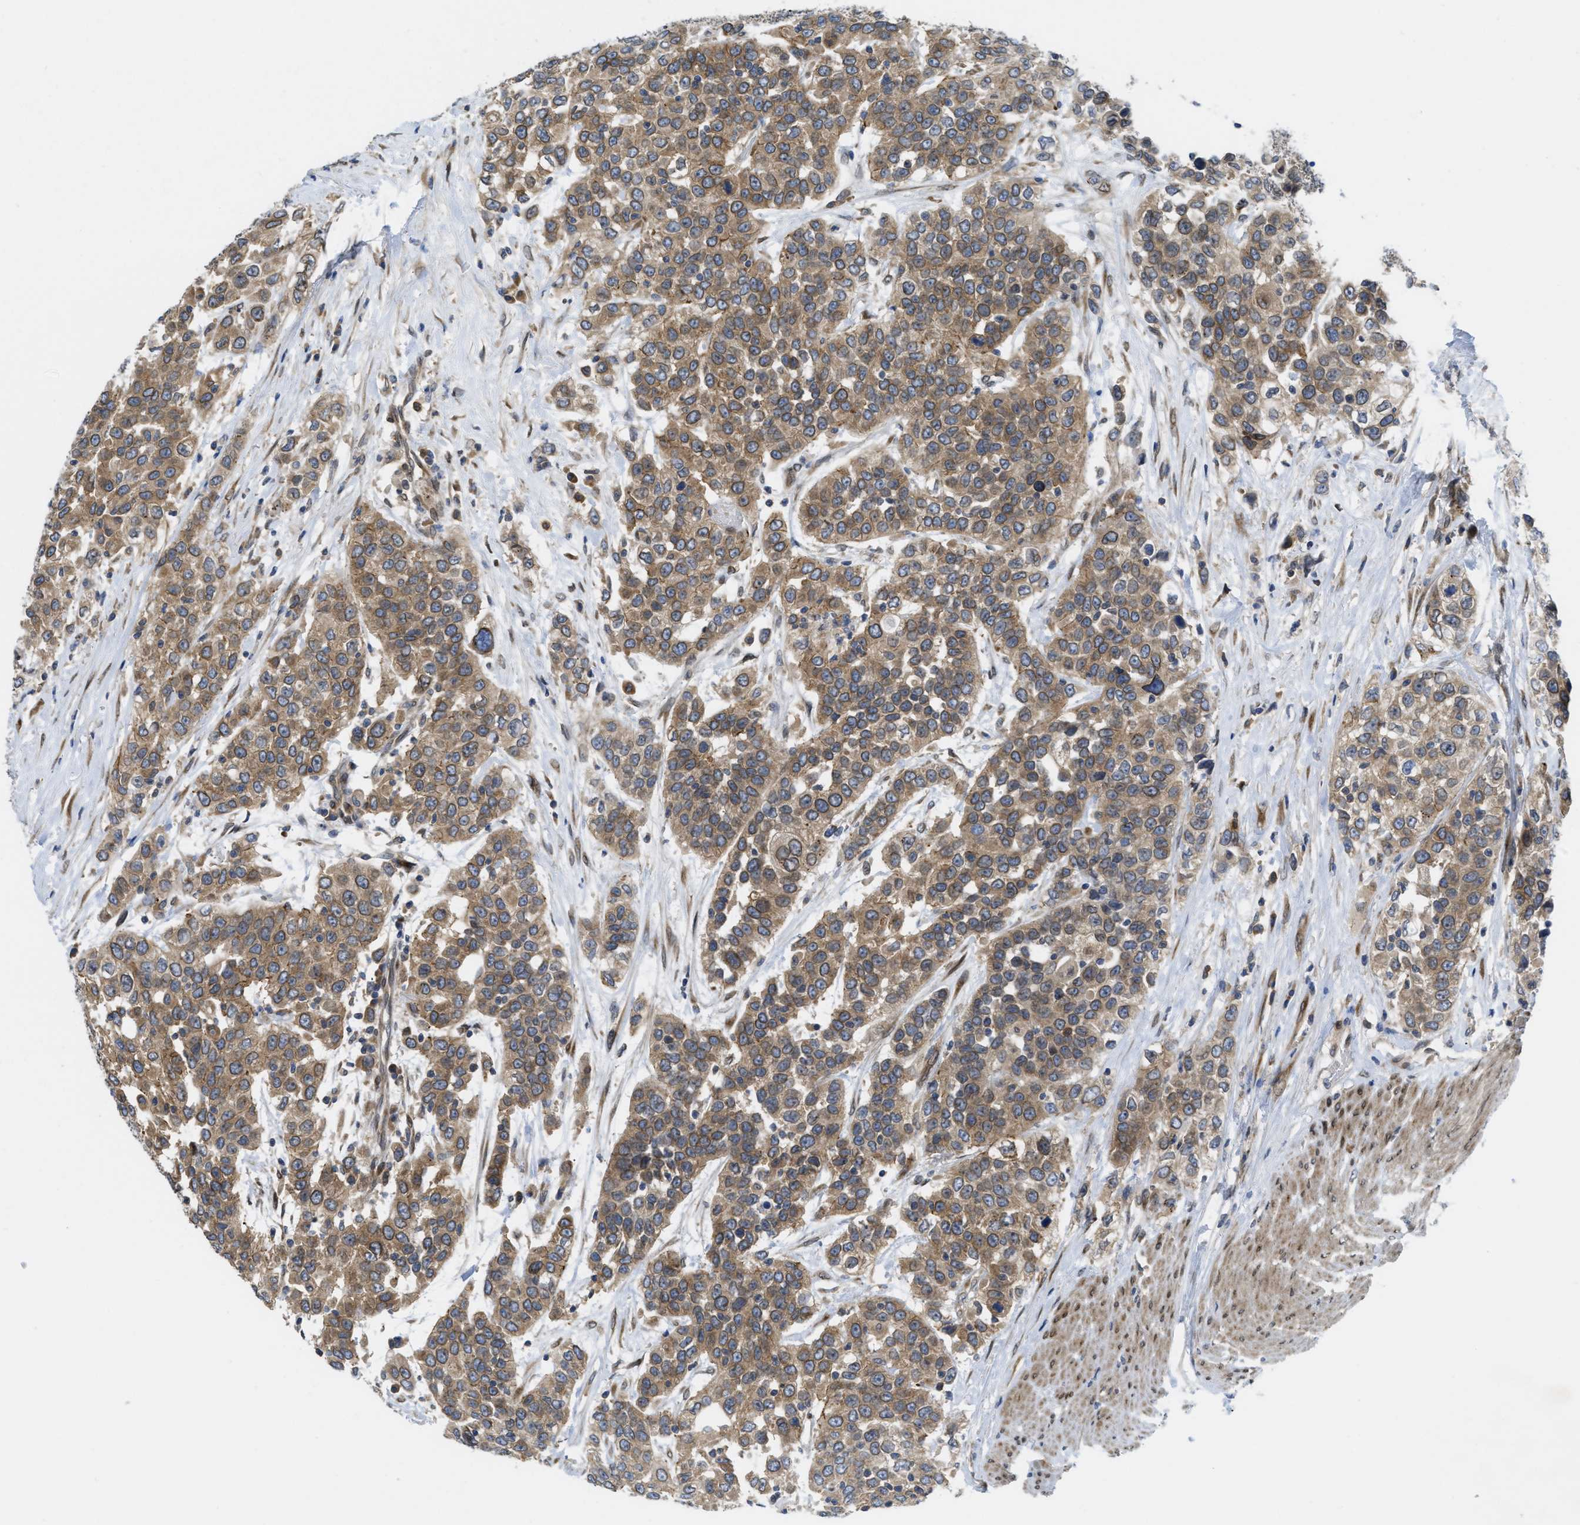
{"staining": {"intensity": "moderate", "quantity": ">75%", "location": "cytoplasmic/membranous,nuclear"}, "tissue": "urothelial cancer", "cell_type": "Tumor cells", "image_type": "cancer", "snomed": [{"axis": "morphology", "description": "Urothelial carcinoma, High grade"}, {"axis": "topography", "description": "Urinary bladder"}], "caption": "An IHC image of tumor tissue is shown. Protein staining in brown highlights moderate cytoplasmic/membranous and nuclear positivity in urothelial carcinoma (high-grade) within tumor cells. The protein is shown in brown color, while the nuclei are stained blue.", "gene": "EIF2AK3", "patient": {"sex": "female", "age": 80}}